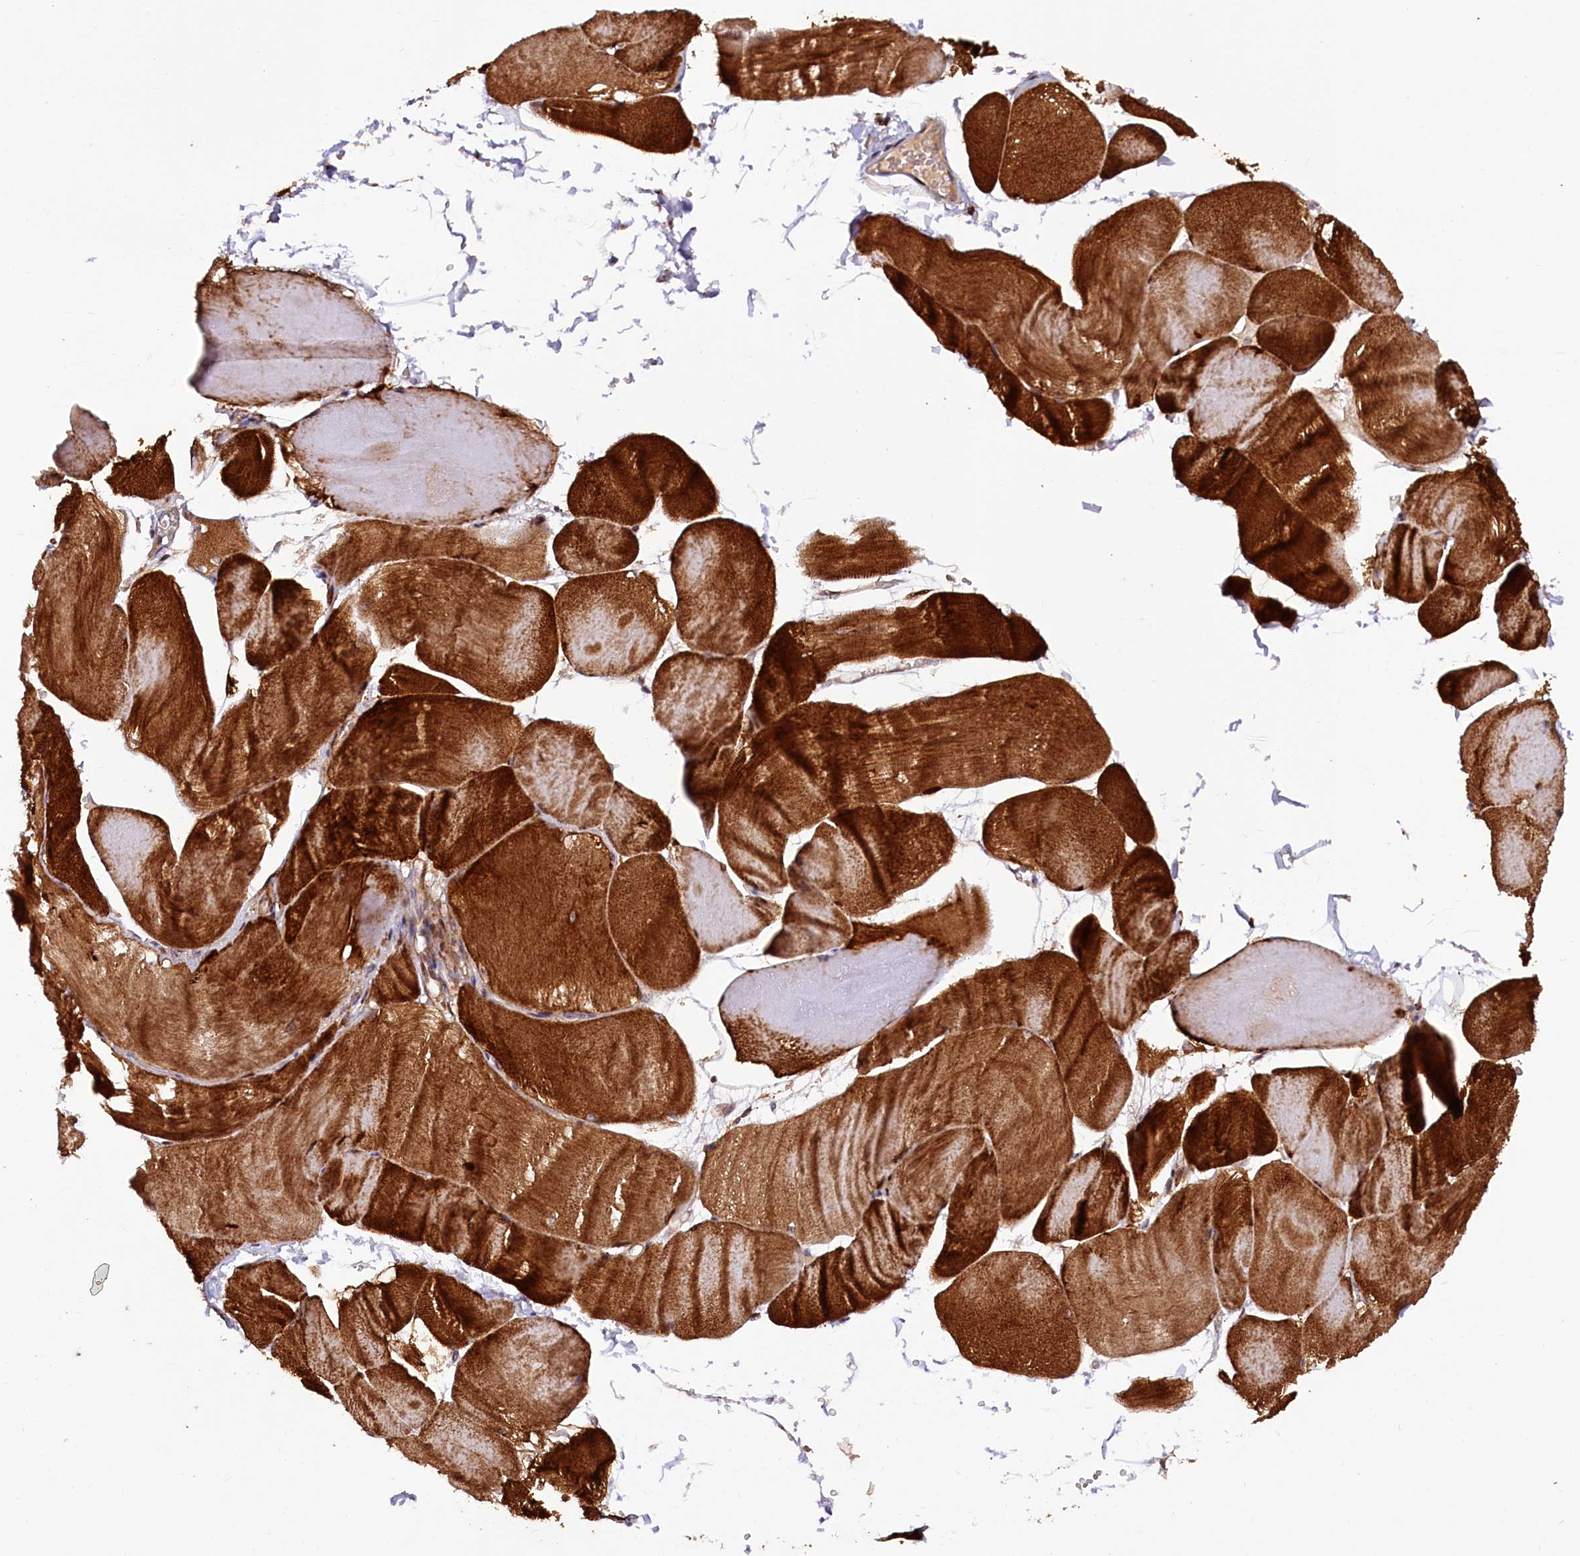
{"staining": {"intensity": "strong", "quantity": ">75%", "location": "cytoplasmic/membranous,nuclear"}, "tissue": "skeletal muscle", "cell_type": "Myocytes", "image_type": "normal", "snomed": [{"axis": "morphology", "description": "Normal tissue, NOS"}, {"axis": "morphology", "description": "Basal cell carcinoma"}, {"axis": "topography", "description": "Skeletal muscle"}], "caption": "Immunohistochemistry (DAB (3,3'-diaminobenzidine)) staining of unremarkable skeletal muscle shows strong cytoplasmic/membranous,nuclear protein positivity in about >75% of myocytes.", "gene": "PDZRN3", "patient": {"sex": "female", "age": 64}}